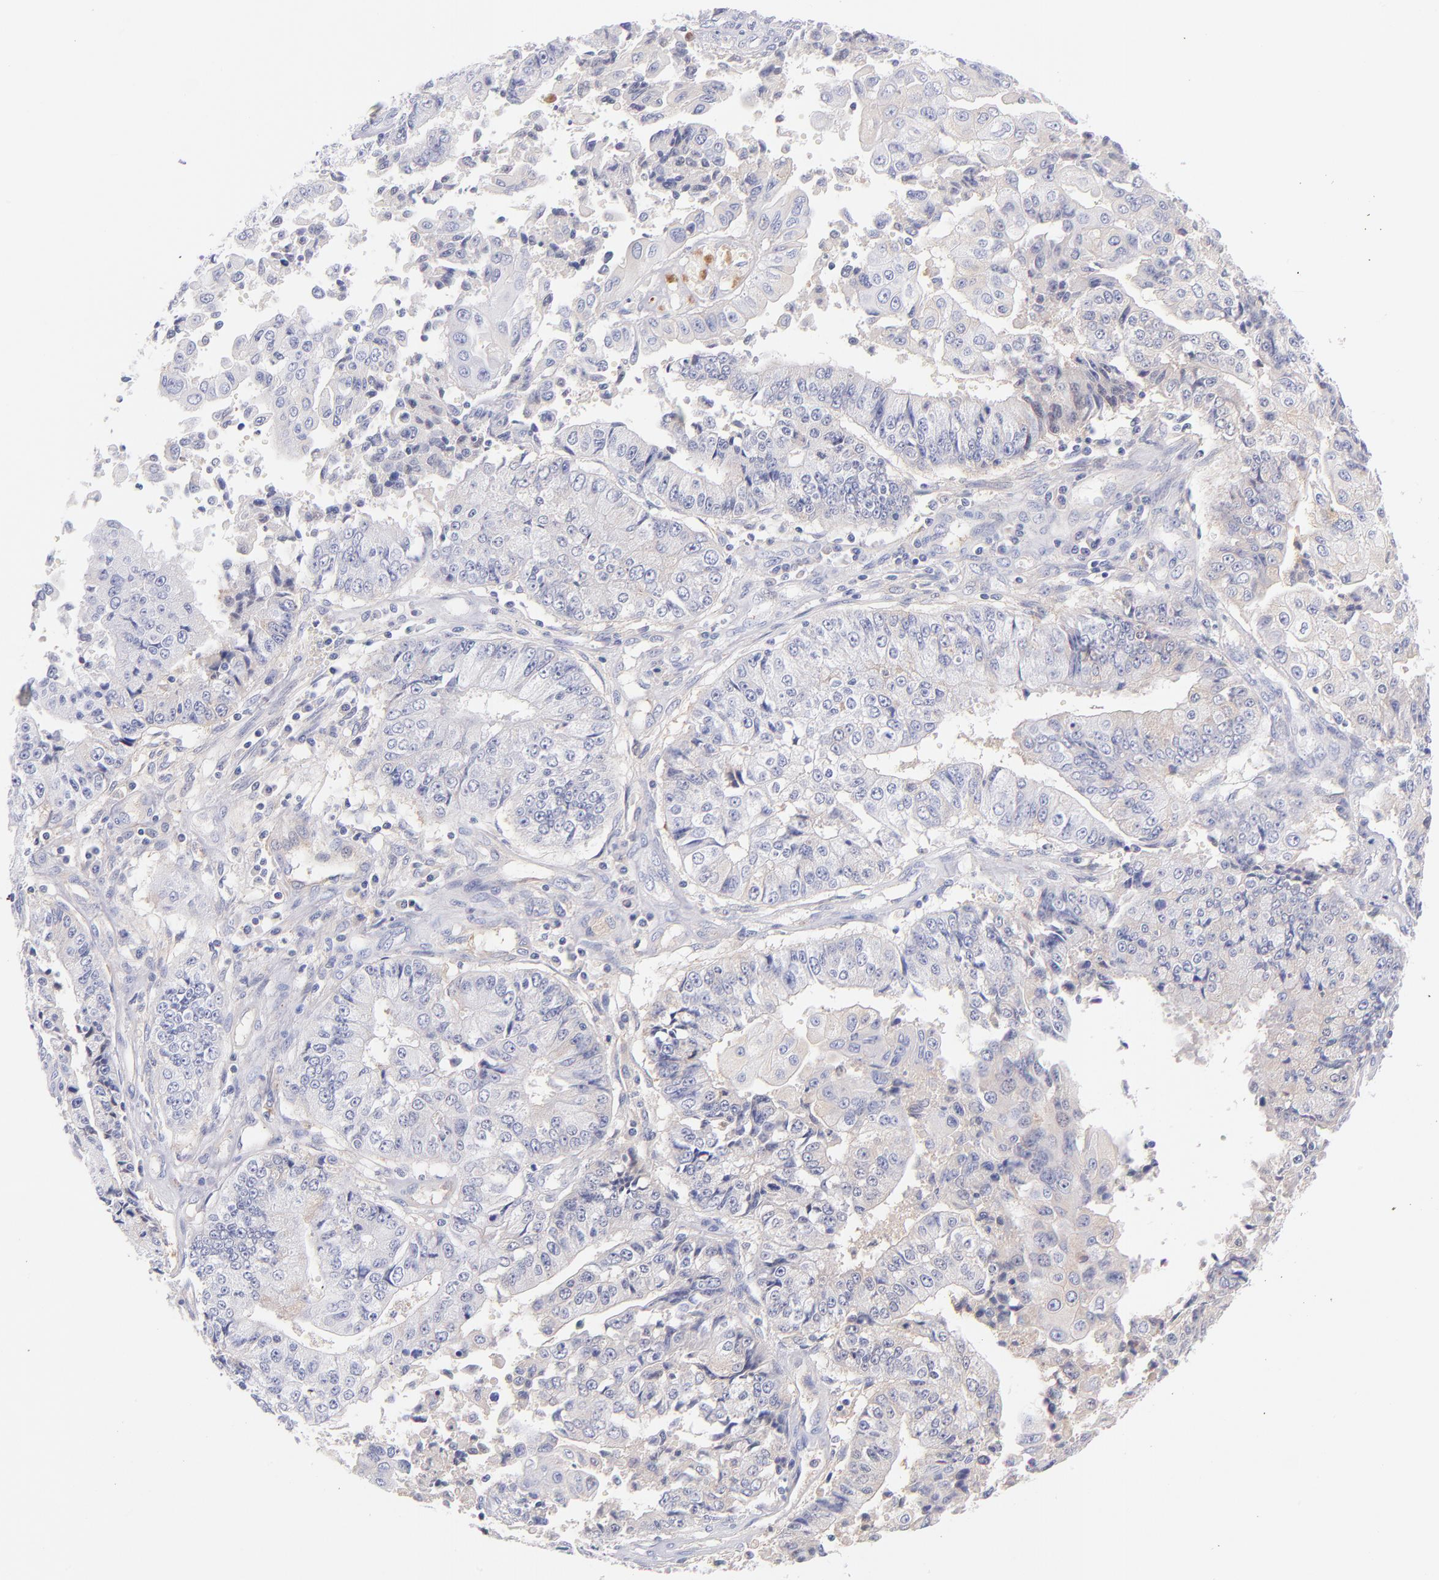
{"staining": {"intensity": "weak", "quantity": "25%-75%", "location": "cytoplasmic/membranous"}, "tissue": "endometrial cancer", "cell_type": "Tumor cells", "image_type": "cancer", "snomed": [{"axis": "morphology", "description": "Adenocarcinoma, NOS"}, {"axis": "topography", "description": "Endometrium"}], "caption": "High-magnification brightfield microscopy of endometrial cancer stained with DAB (brown) and counterstained with hematoxylin (blue). tumor cells exhibit weak cytoplasmic/membranous expression is identified in about25%-75% of cells.", "gene": "HP", "patient": {"sex": "female", "age": 75}}